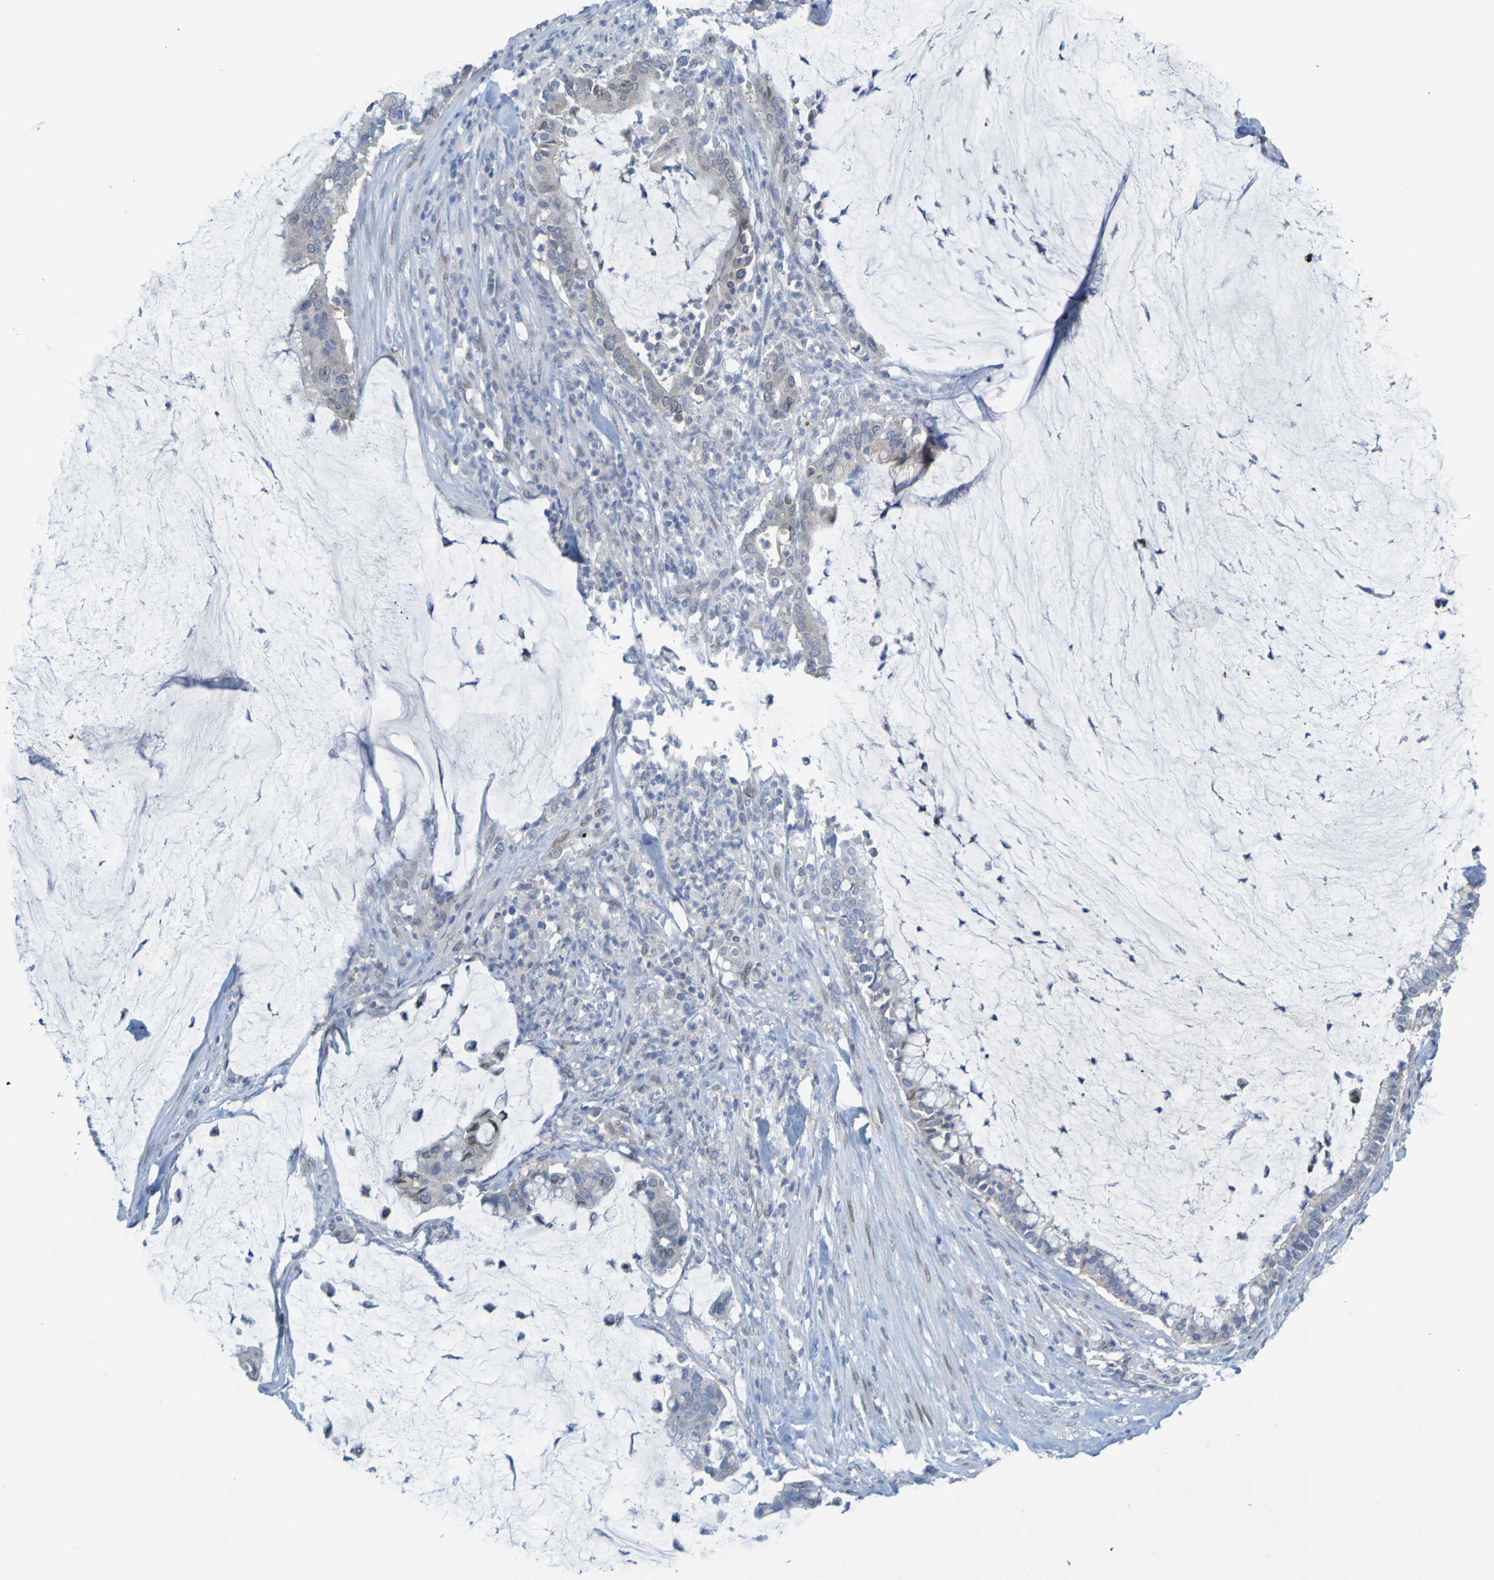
{"staining": {"intensity": "weak", "quantity": "<25%", "location": "cytoplasmic/membranous"}, "tissue": "pancreatic cancer", "cell_type": "Tumor cells", "image_type": "cancer", "snomed": [{"axis": "morphology", "description": "Adenocarcinoma, NOS"}, {"axis": "topography", "description": "Pancreas"}], "caption": "Immunohistochemical staining of human pancreatic cancer reveals no significant positivity in tumor cells.", "gene": "MAG", "patient": {"sex": "male", "age": 41}}